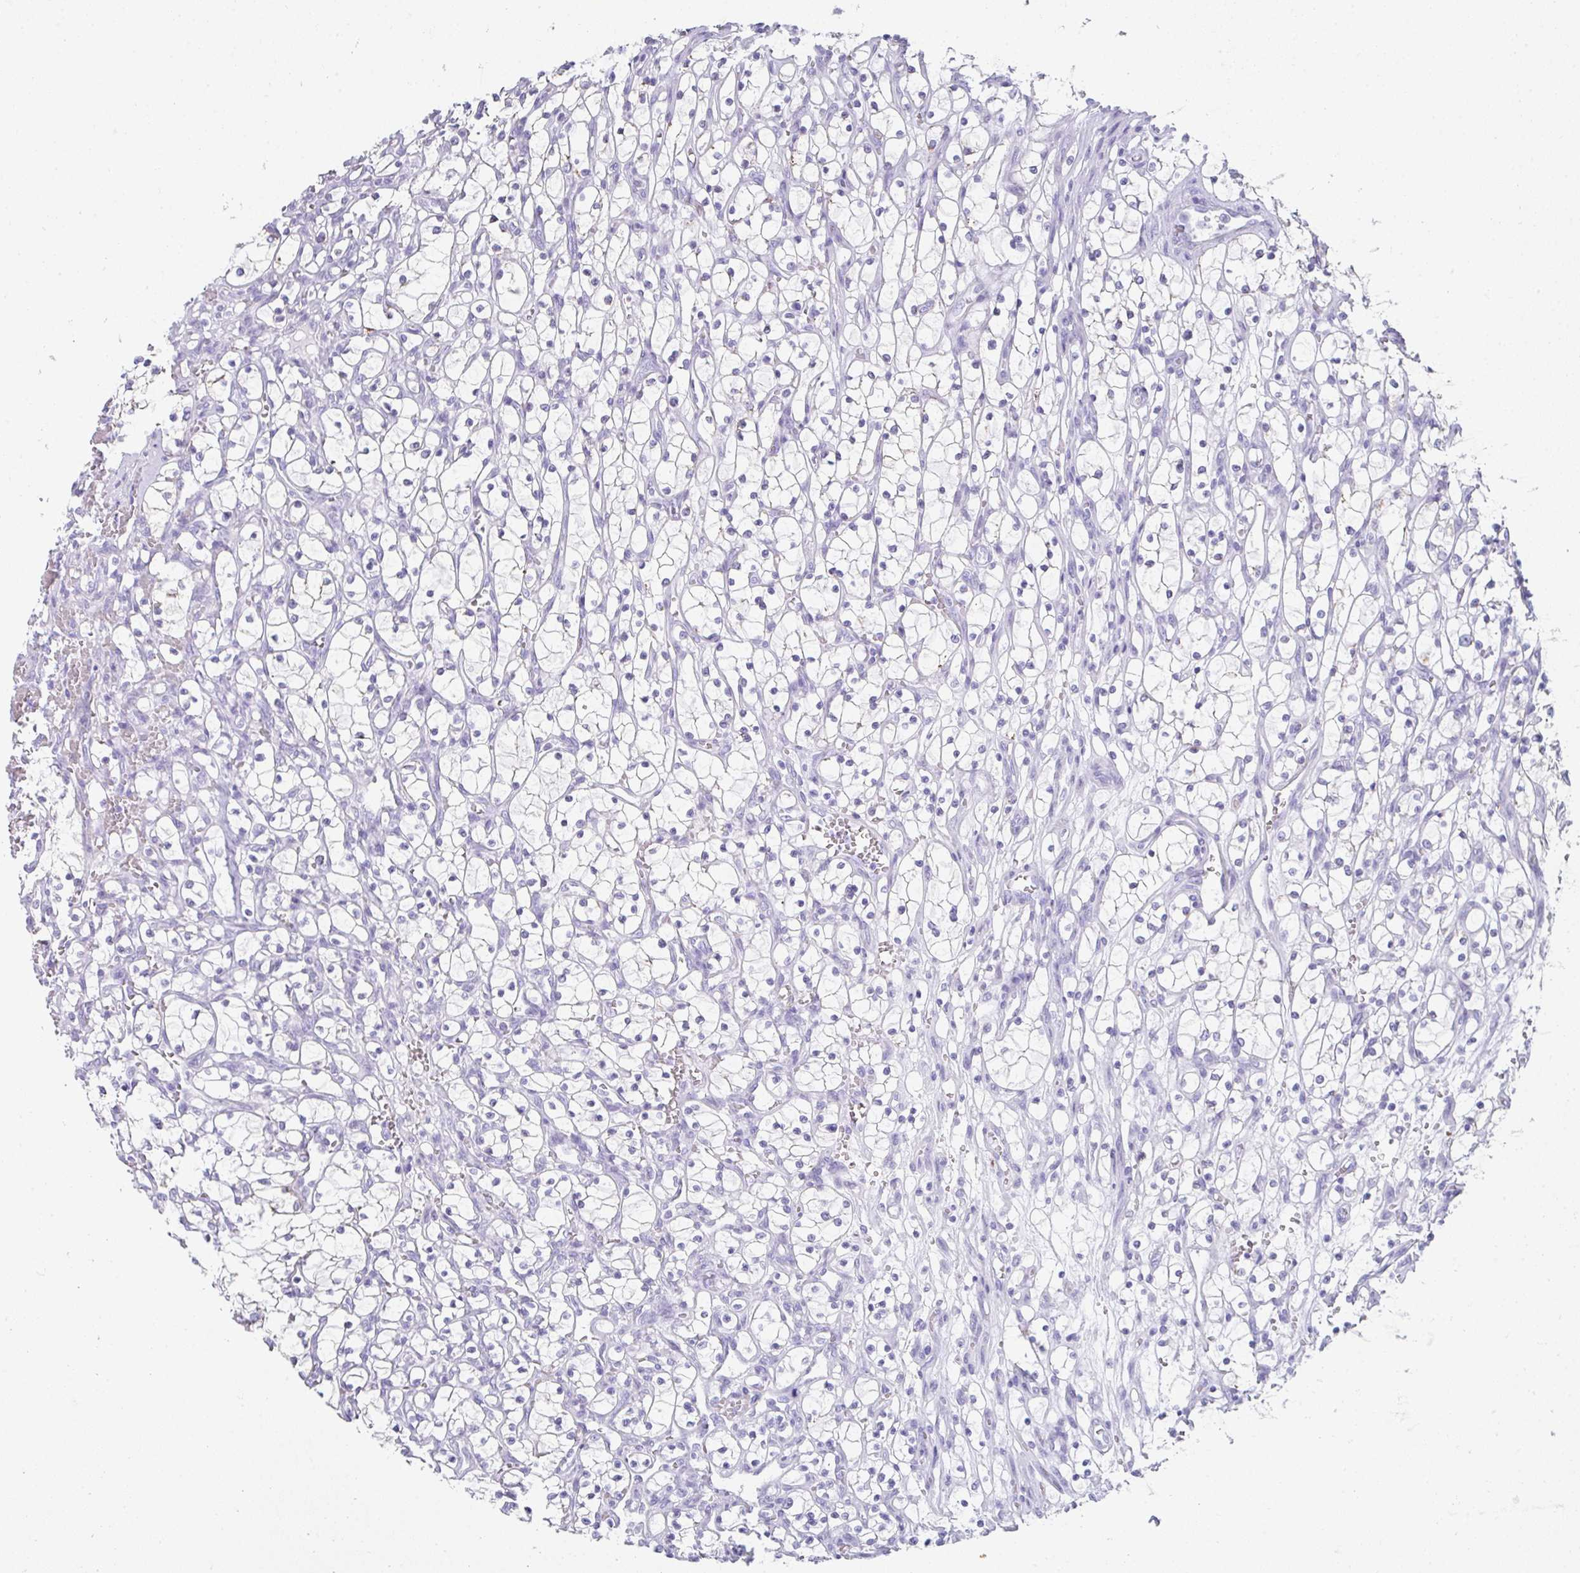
{"staining": {"intensity": "strong", "quantity": "<25%", "location": "cytoplasmic/membranous"}, "tissue": "renal cancer", "cell_type": "Tumor cells", "image_type": "cancer", "snomed": [{"axis": "morphology", "description": "Adenocarcinoma, NOS"}, {"axis": "topography", "description": "Kidney"}], "caption": "Renal cancer stained for a protein (brown) demonstrates strong cytoplasmic/membranous positive expression in approximately <25% of tumor cells.", "gene": "RLF", "patient": {"sex": "female", "age": 69}}